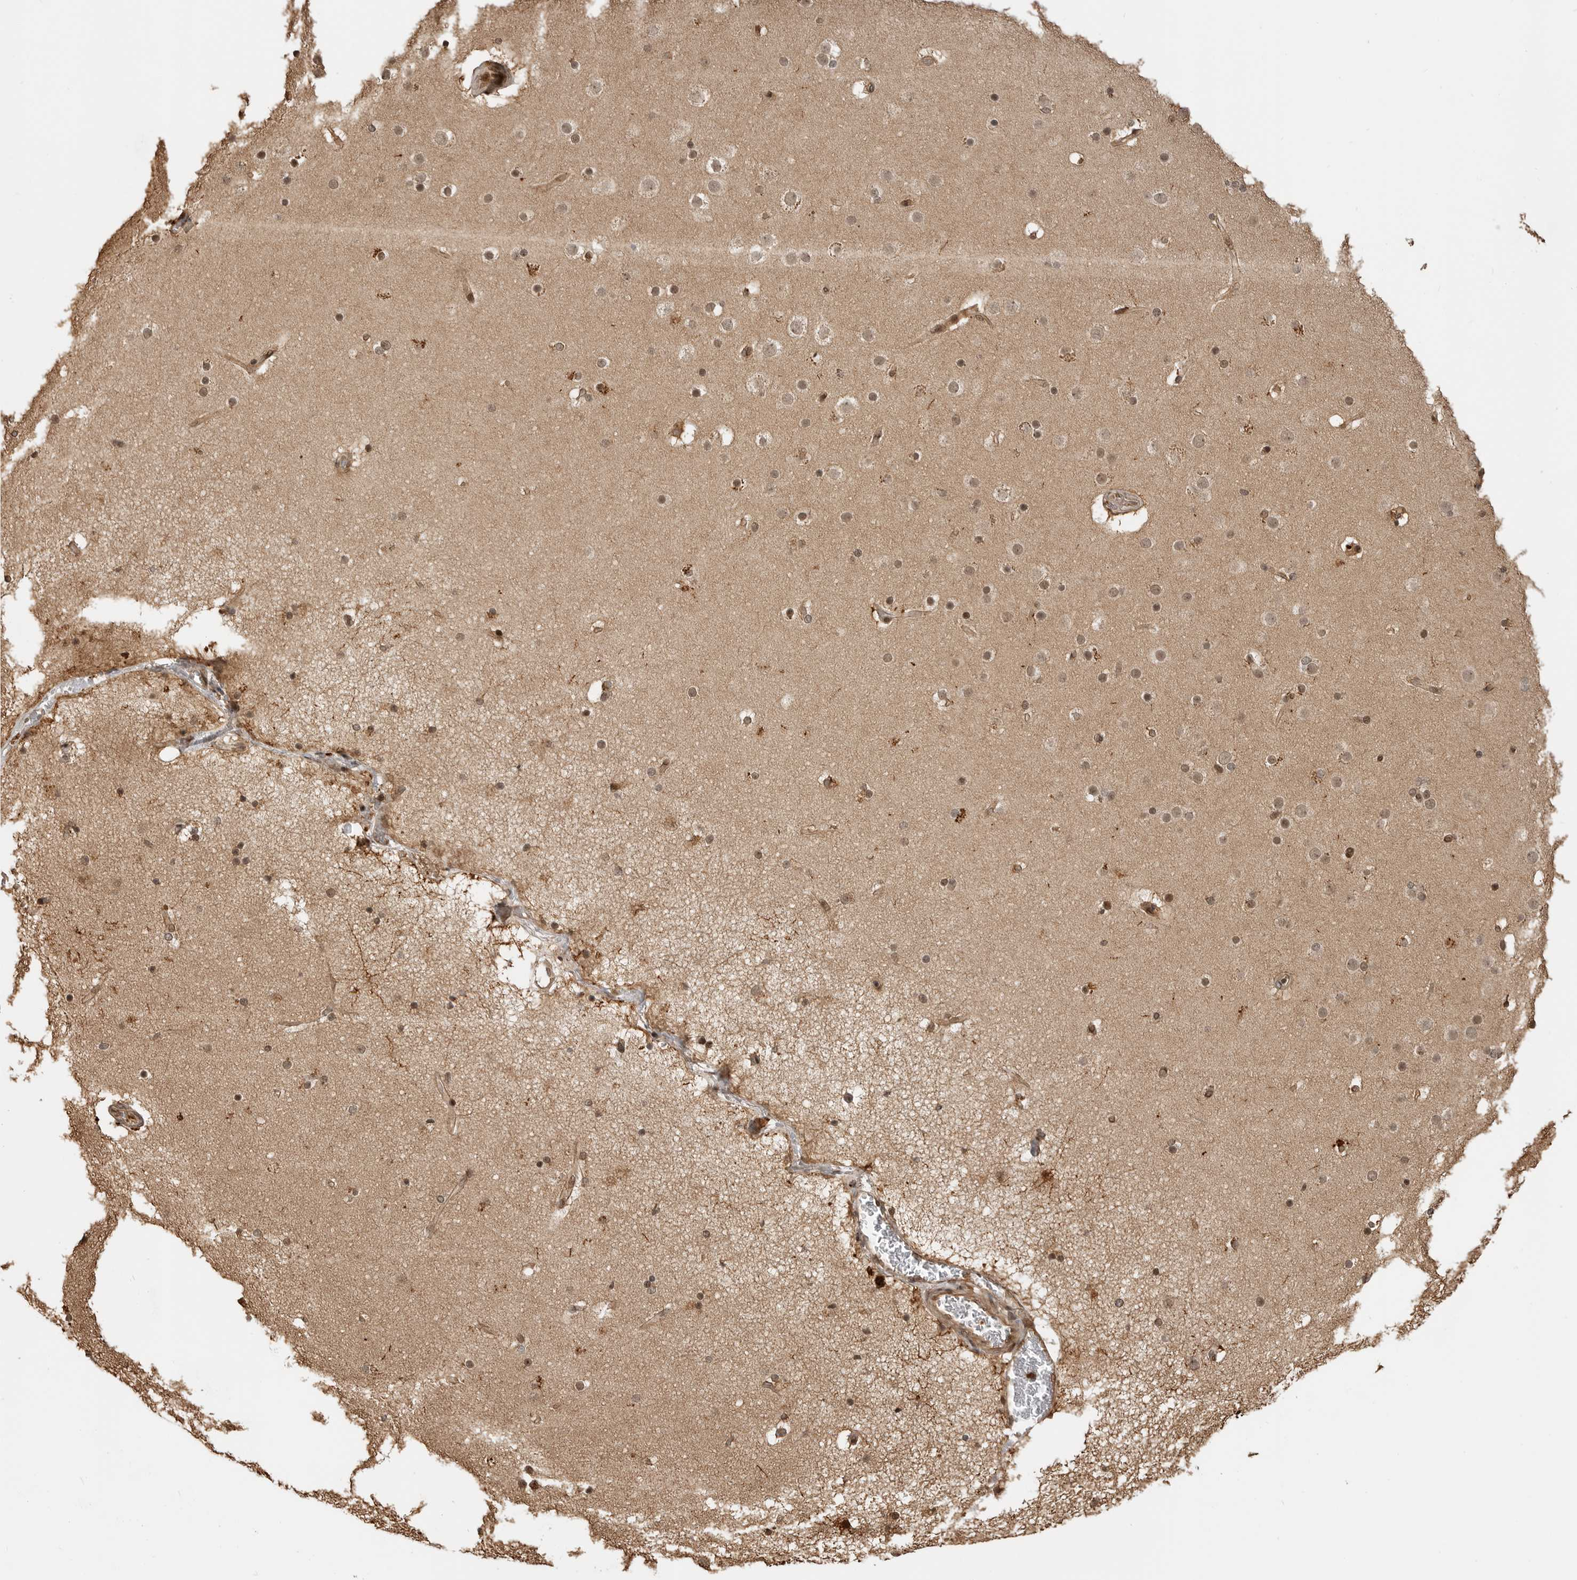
{"staining": {"intensity": "moderate", "quantity": ">75%", "location": "cytoplasmic/membranous,nuclear"}, "tissue": "cerebral cortex", "cell_type": "Endothelial cells", "image_type": "normal", "snomed": [{"axis": "morphology", "description": "Normal tissue, NOS"}, {"axis": "topography", "description": "Cerebral cortex"}], "caption": "A brown stain shows moderate cytoplasmic/membranous,nuclear staining of a protein in endothelial cells of benign human cerebral cortex.", "gene": "BMP2K", "patient": {"sex": "male", "age": 57}}